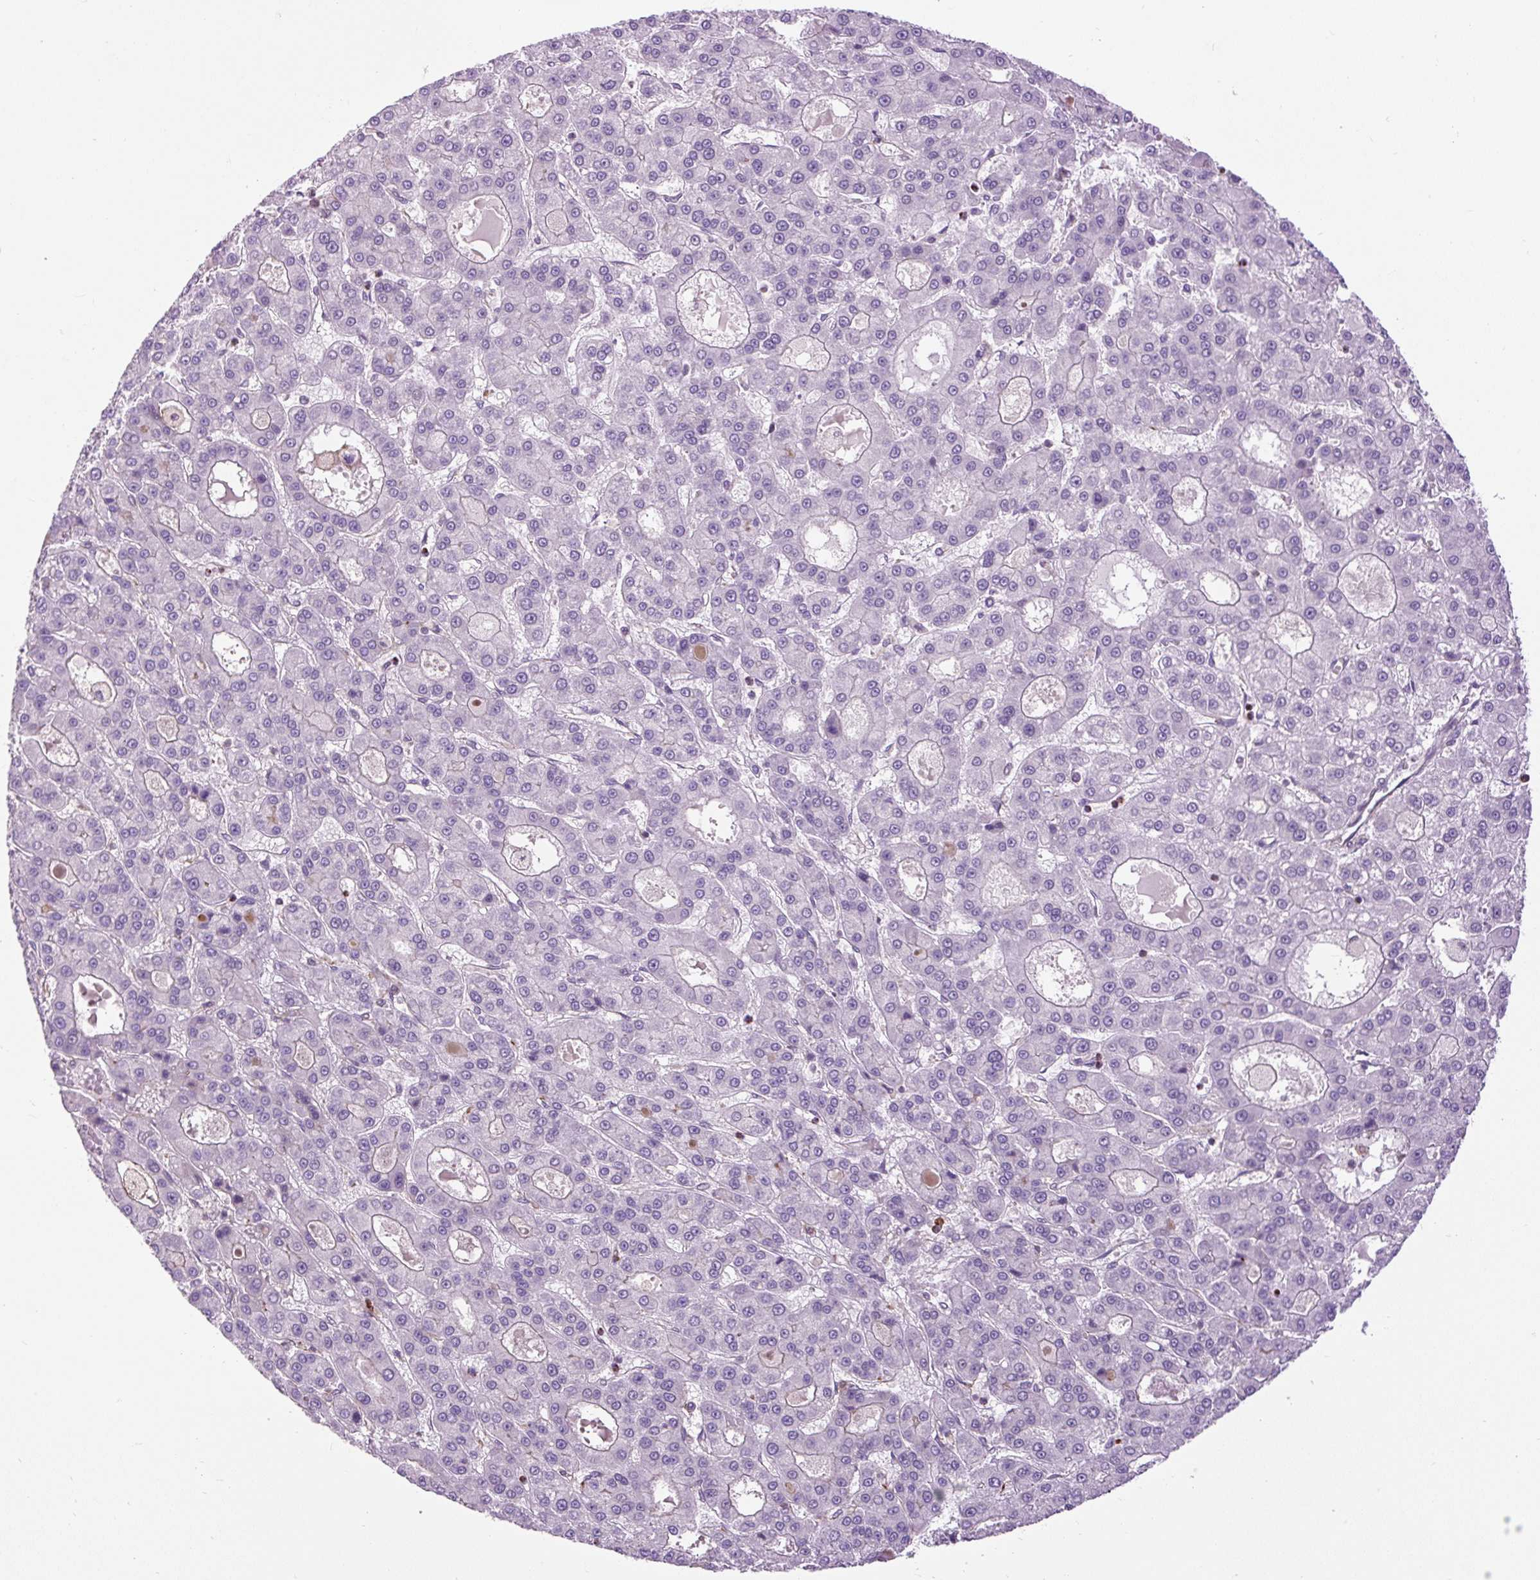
{"staining": {"intensity": "negative", "quantity": "none", "location": "none"}, "tissue": "liver cancer", "cell_type": "Tumor cells", "image_type": "cancer", "snomed": [{"axis": "morphology", "description": "Carcinoma, Hepatocellular, NOS"}, {"axis": "topography", "description": "Liver"}], "caption": "There is no significant staining in tumor cells of liver hepatocellular carcinoma.", "gene": "ZNF197", "patient": {"sex": "male", "age": 70}}